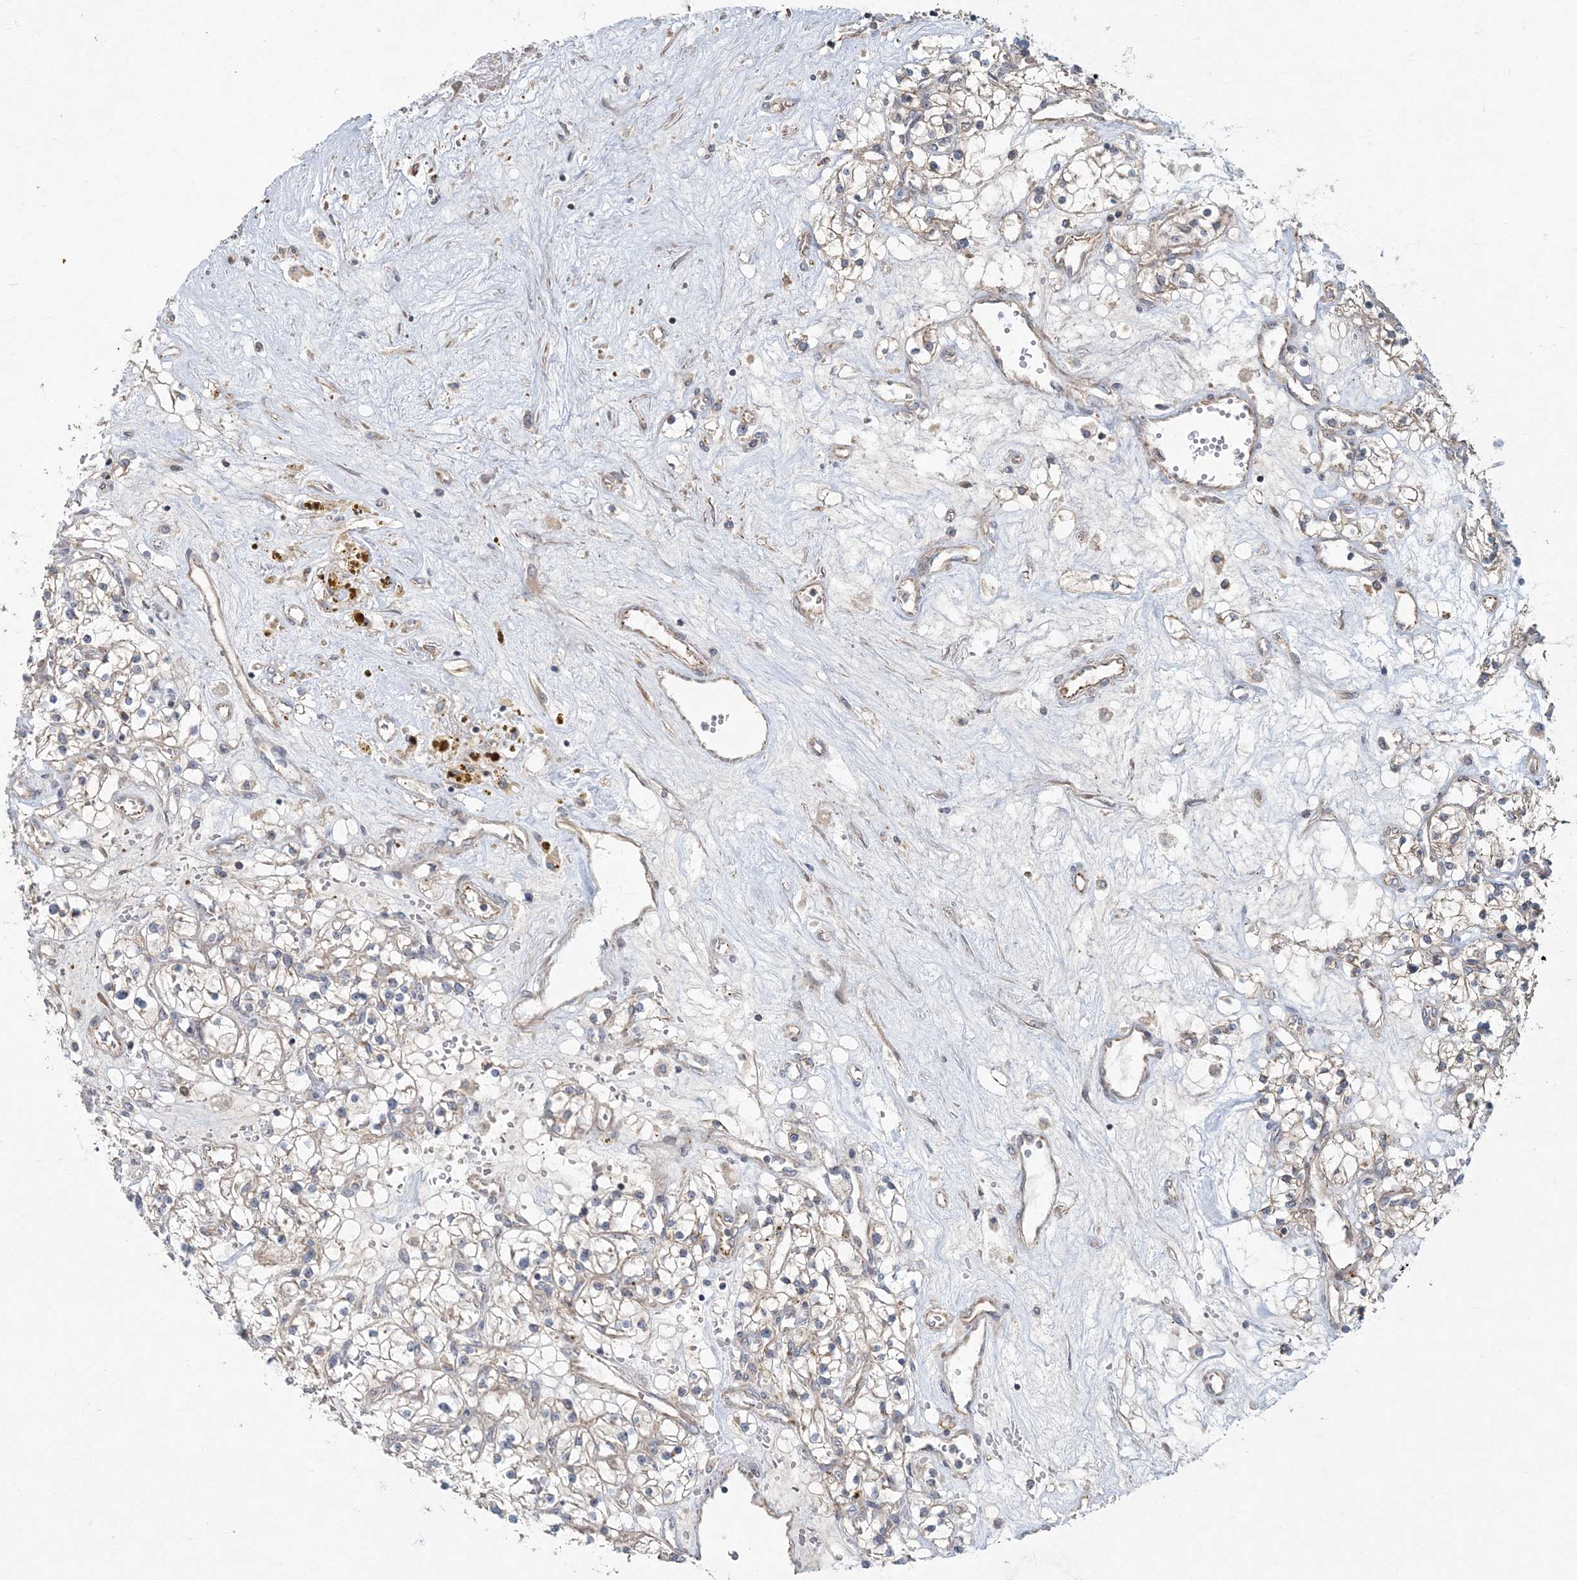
{"staining": {"intensity": "negative", "quantity": "none", "location": "none"}, "tissue": "renal cancer", "cell_type": "Tumor cells", "image_type": "cancer", "snomed": [{"axis": "morphology", "description": "Normal tissue, NOS"}, {"axis": "morphology", "description": "Adenocarcinoma, NOS"}, {"axis": "topography", "description": "Kidney"}], "caption": "A high-resolution micrograph shows IHC staining of renal adenocarcinoma, which shows no significant expression in tumor cells. (Stains: DAB (3,3'-diaminobenzidine) immunohistochemistry with hematoxylin counter stain, Microscopy: brightfield microscopy at high magnification).", "gene": "ARHGEF38", "patient": {"sex": "male", "age": 68}}